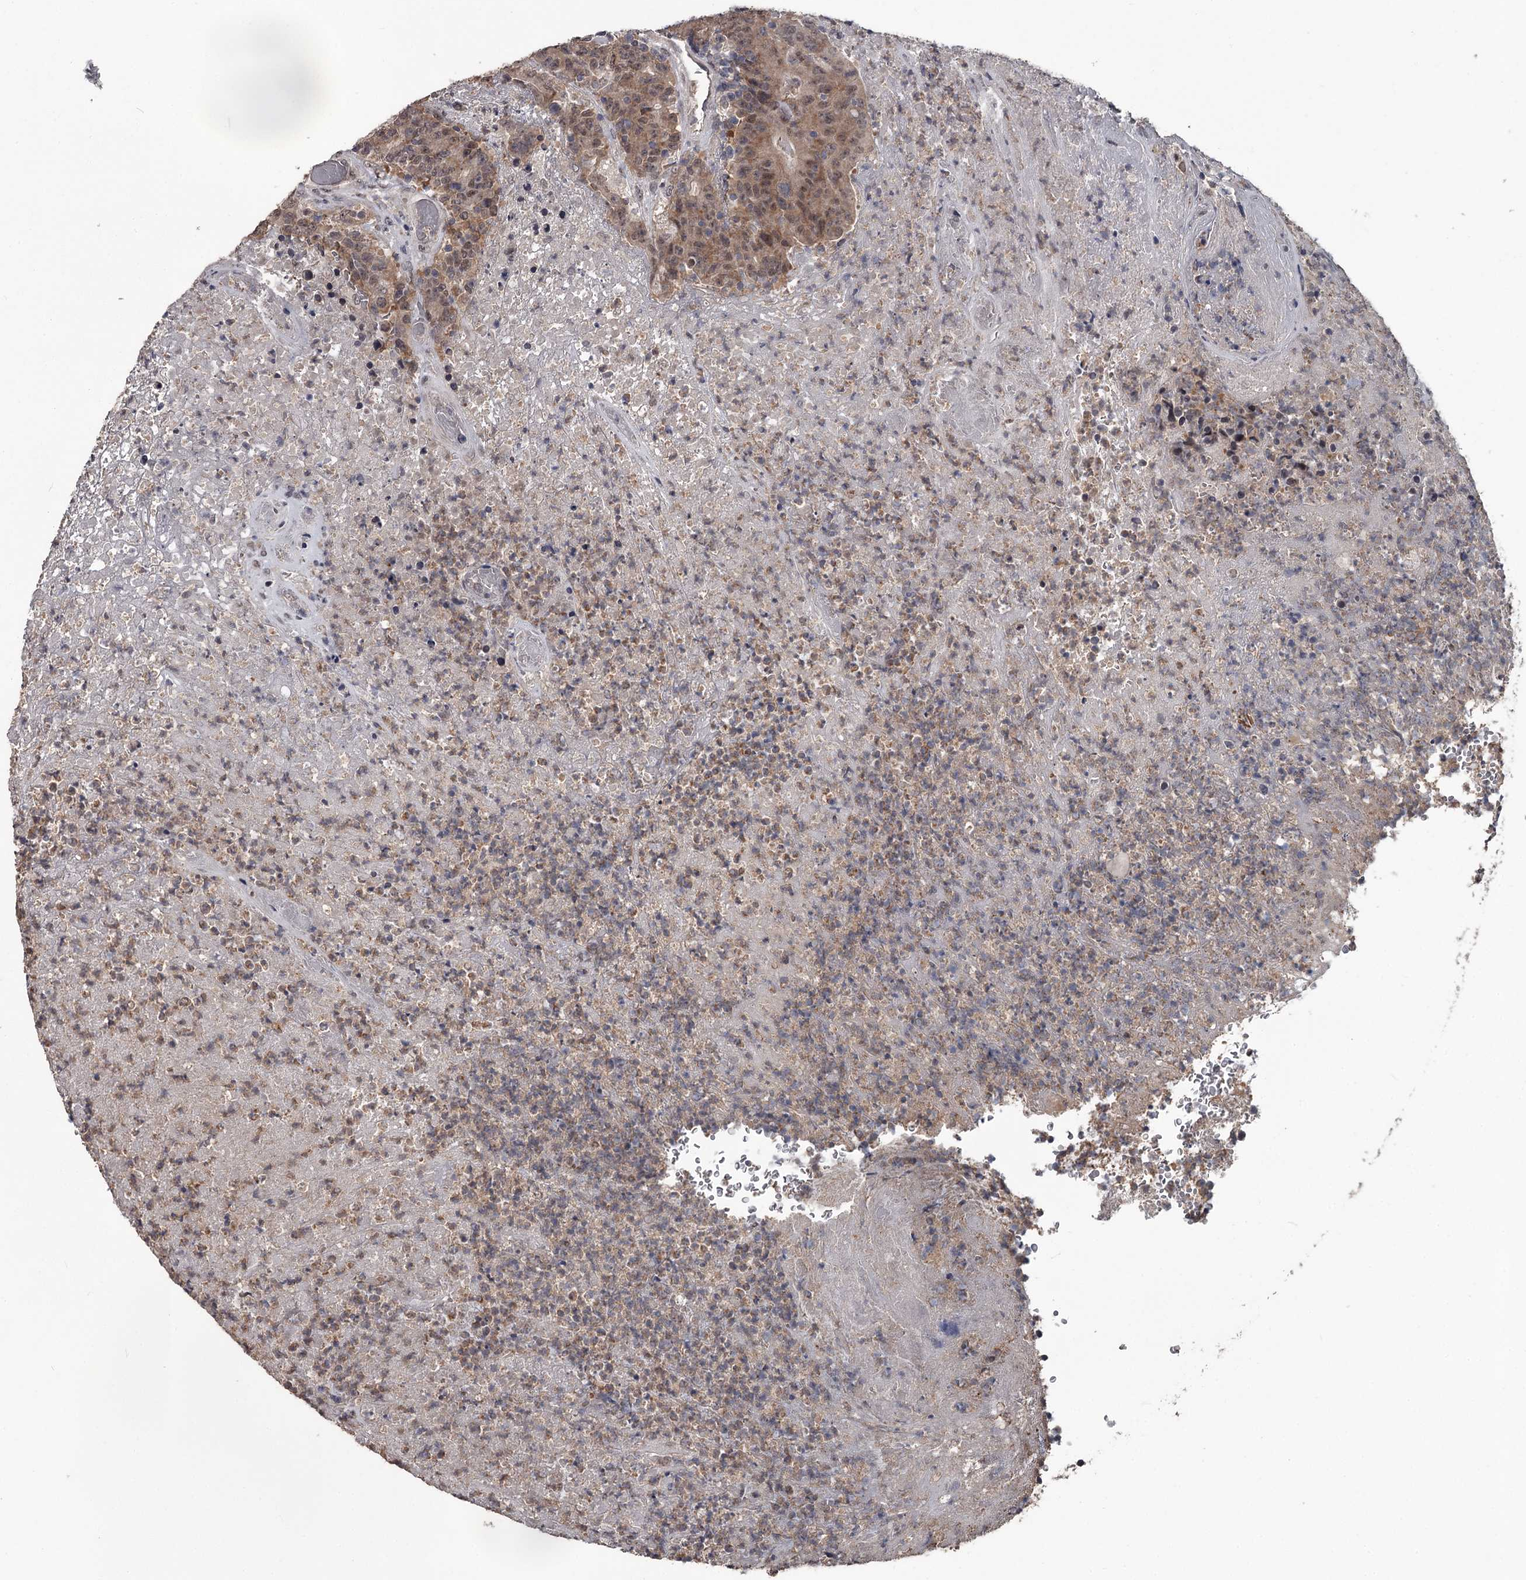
{"staining": {"intensity": "moderate", "quantity": ">75%", "location": "cytoplasmic/membranous,nuclear"}, "tissue": "colorectal cancer", "cell_type": "Tumor cells", "image_type": "cancer", "snomed": [{"axis": "morphology", "description": "Adenocarcinoma, NOS"}, {"axis": "topography", "description": "Colon"}], "caption": "Human adenocarcinoma (colorectal) stained with a brown dye reveals moderate cytoplasmic/membranous and nuclear positive expression in approximately >75% of tumor cells.", "gene": "PRPF40B", "patient": {"sex": "female", "age": 75}}